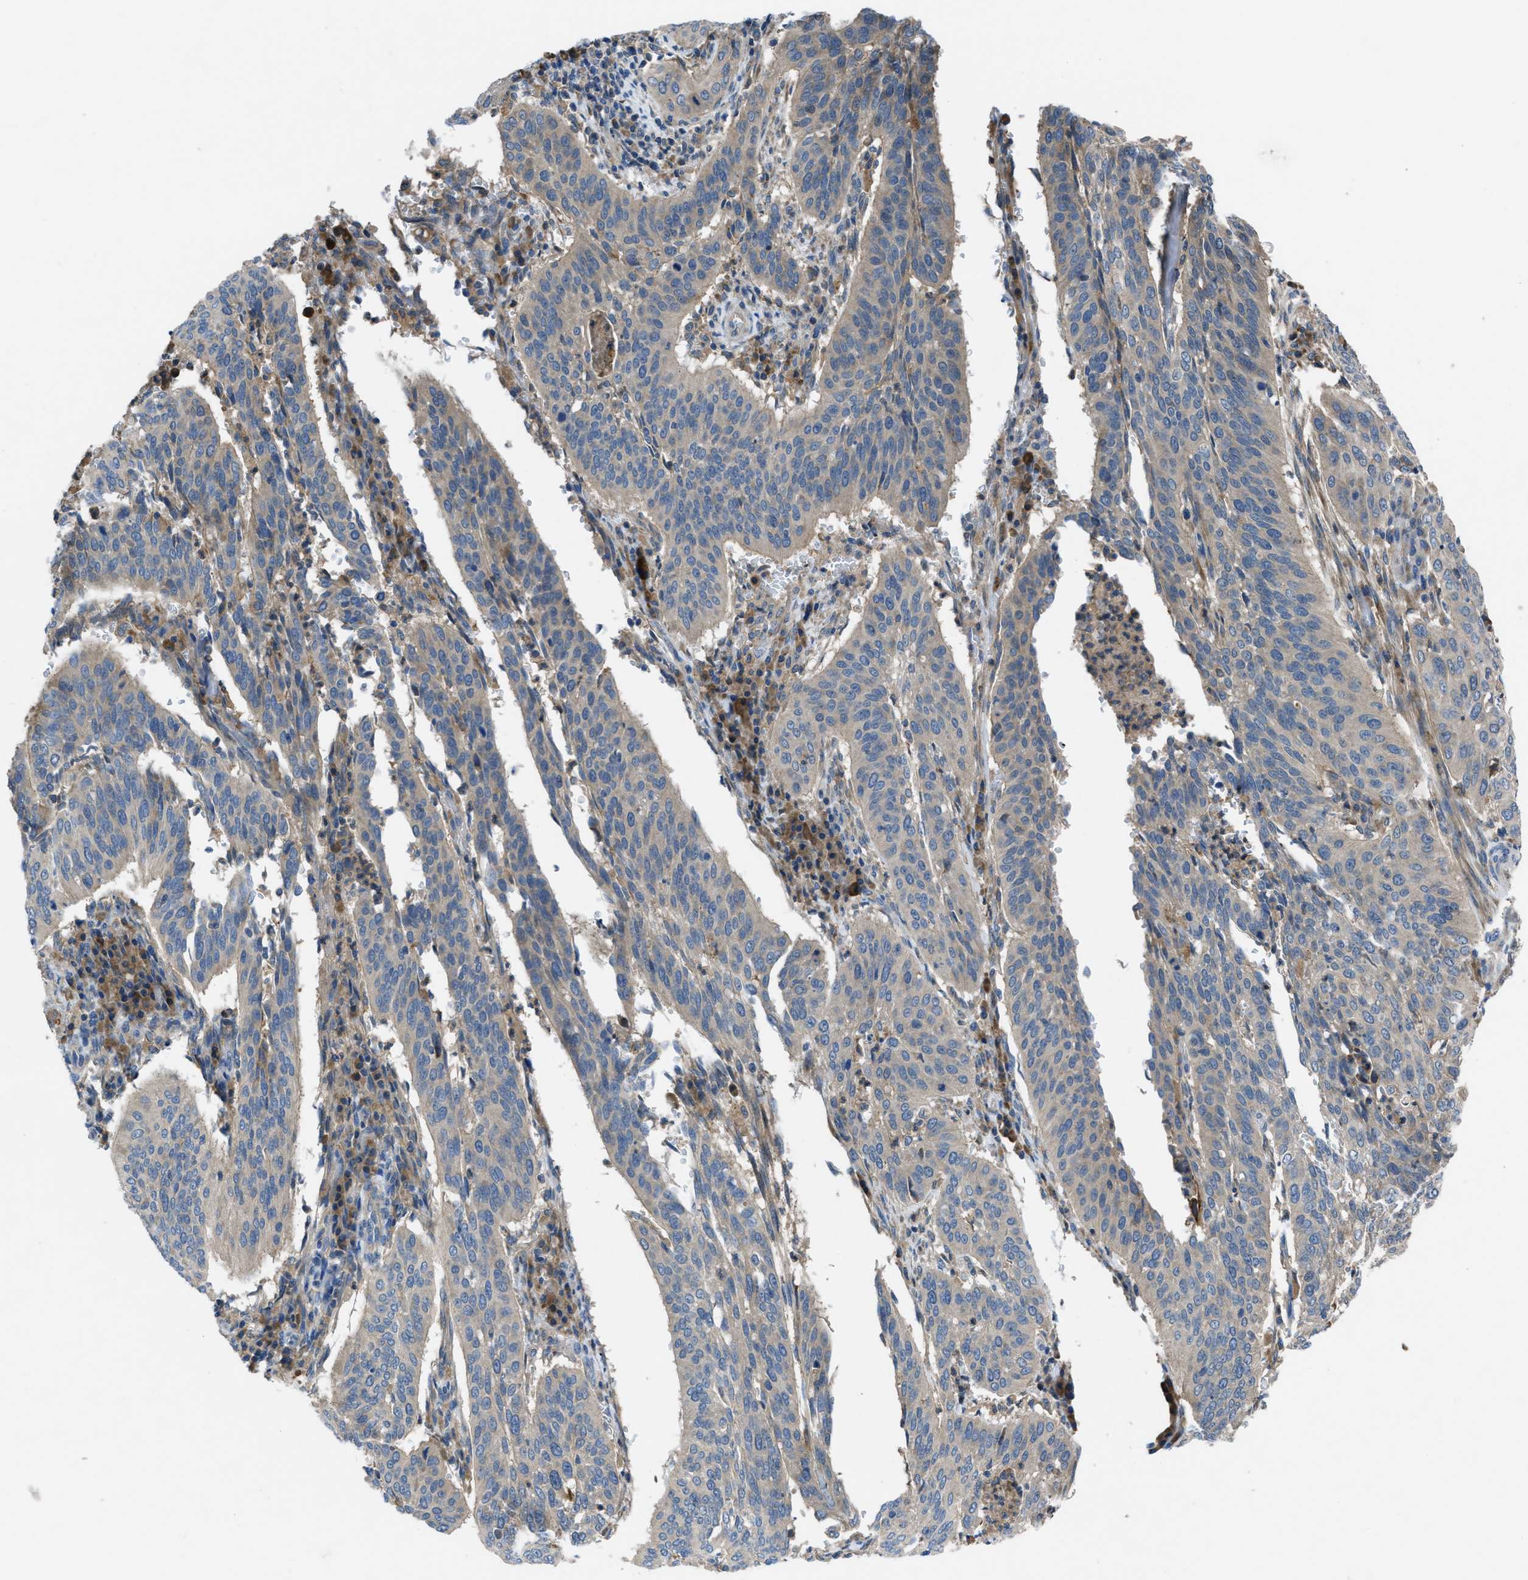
{"staining": {"intensity": "weak", "quantity": ">75%", "location": "cytoplasmic/membranous"}, "tissue": "cervical cancer", "cell_type": "Tumor cells", "image_type": "cancer", "snomed": [{"axis": "morphology", "description": "Normal tissue, NOS"}, {"axis": "morphology", "description": "Squamous cell carcinoma, NOS"}, {"axis": "topography", "description": "Cervix"}], "caption": "This photomicrograph reveals cervical squamous cell carcinoma stained with immunohistochemistry (IHC) to label a protein in brown. The cytoplasmic/membranous of tumor cells show weak positivity for the protein. Nuclei are counter-stained blue.", "gene": "MAP3K20", "patient": {"sex": "female", "age": 39}}